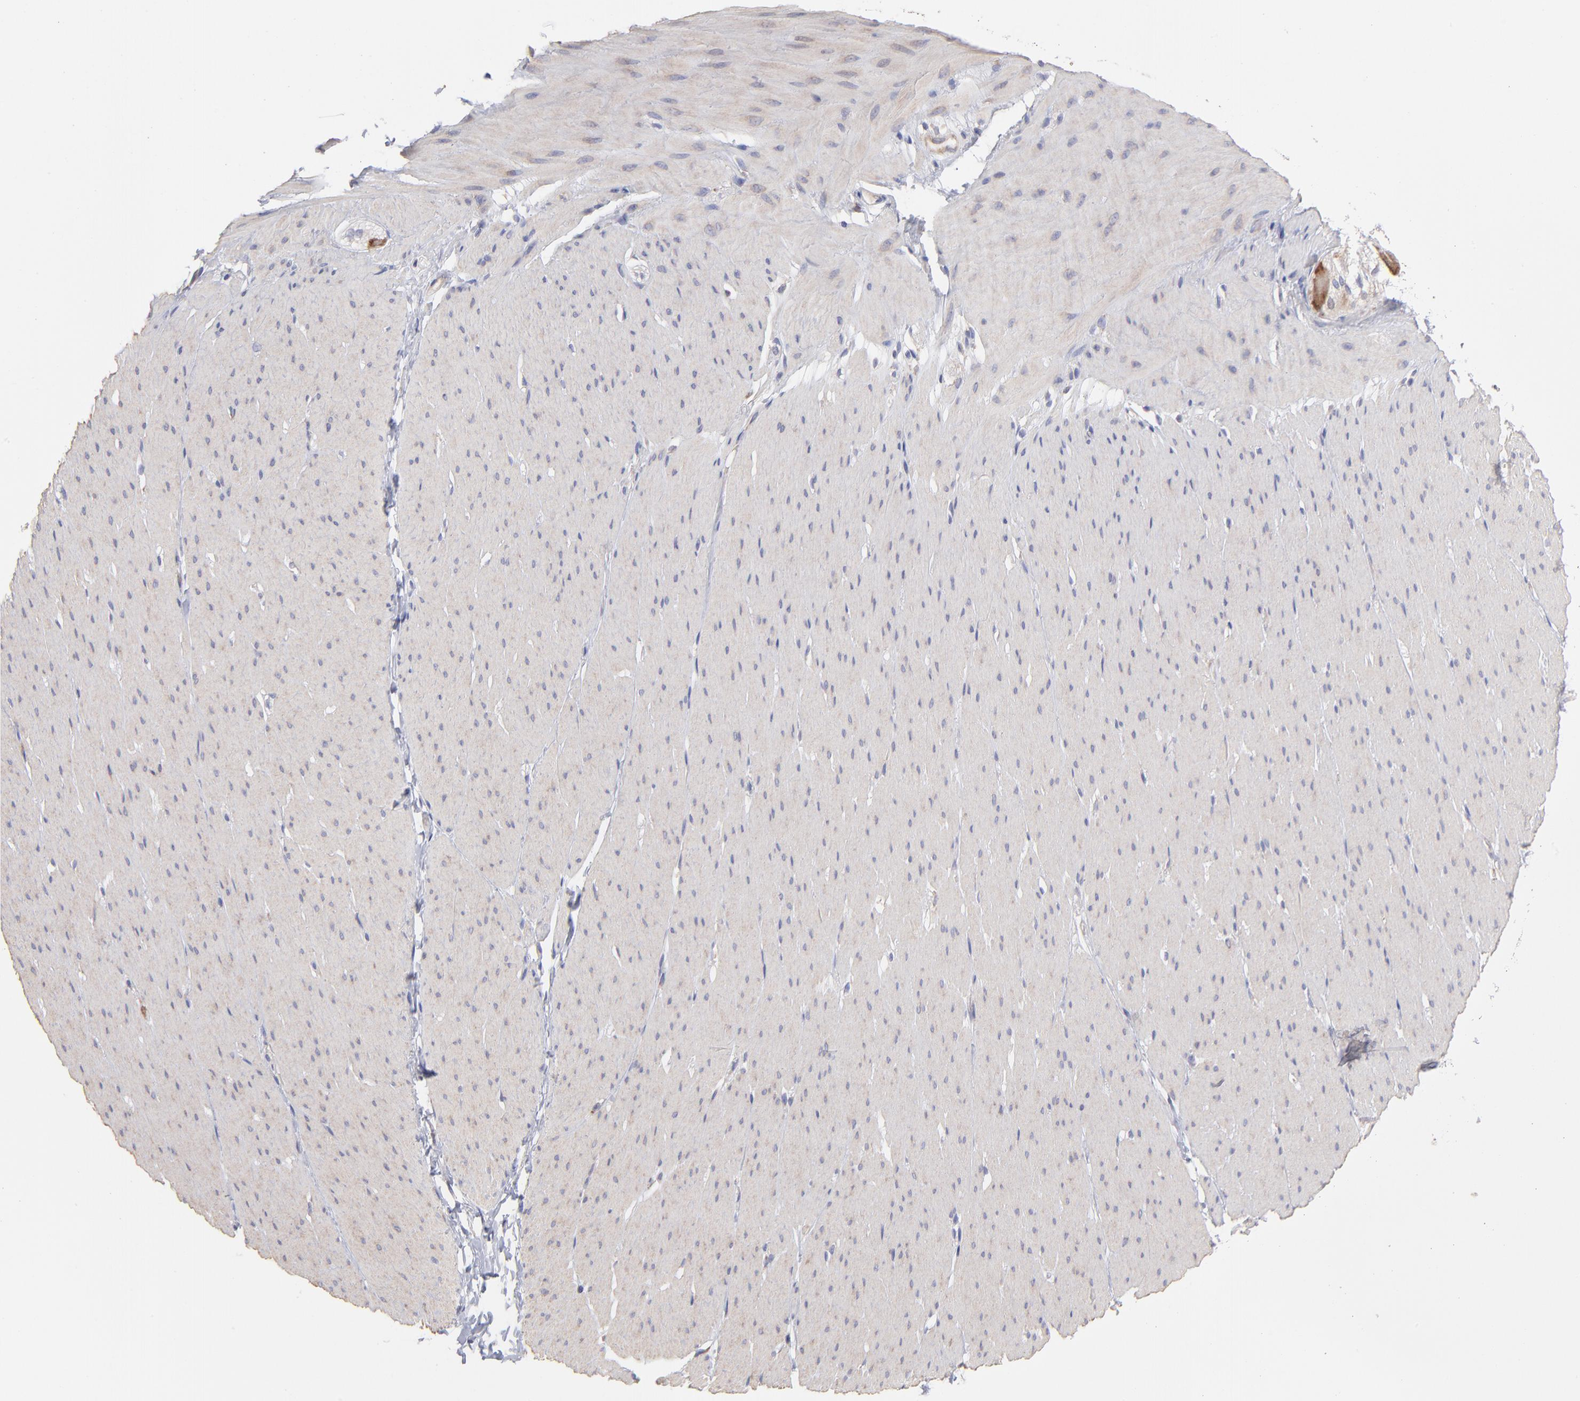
{"staining": {"intensity": "negative", "quantity": "none", "location": "none"}, "tissue": "smooth muscle", "cell_type": "Smooth muscle cells", "image_type": "normal", "snomed": [{"axis": "morphology", "description": "Normal tissue, NOS"}, {"axis": "topography", "description": "Smooth muscle"}, {"axis": "topography", "description": "Colon"}], "caption": "This micrograph is of benign smooth muscle stained with IHC to label a protein in brown with the nuclei are counter-stained blue. There is no positivity in smooth muscle cells.", "gene": "RPLP0", "patient": {"sex": "male", "age": 67}}